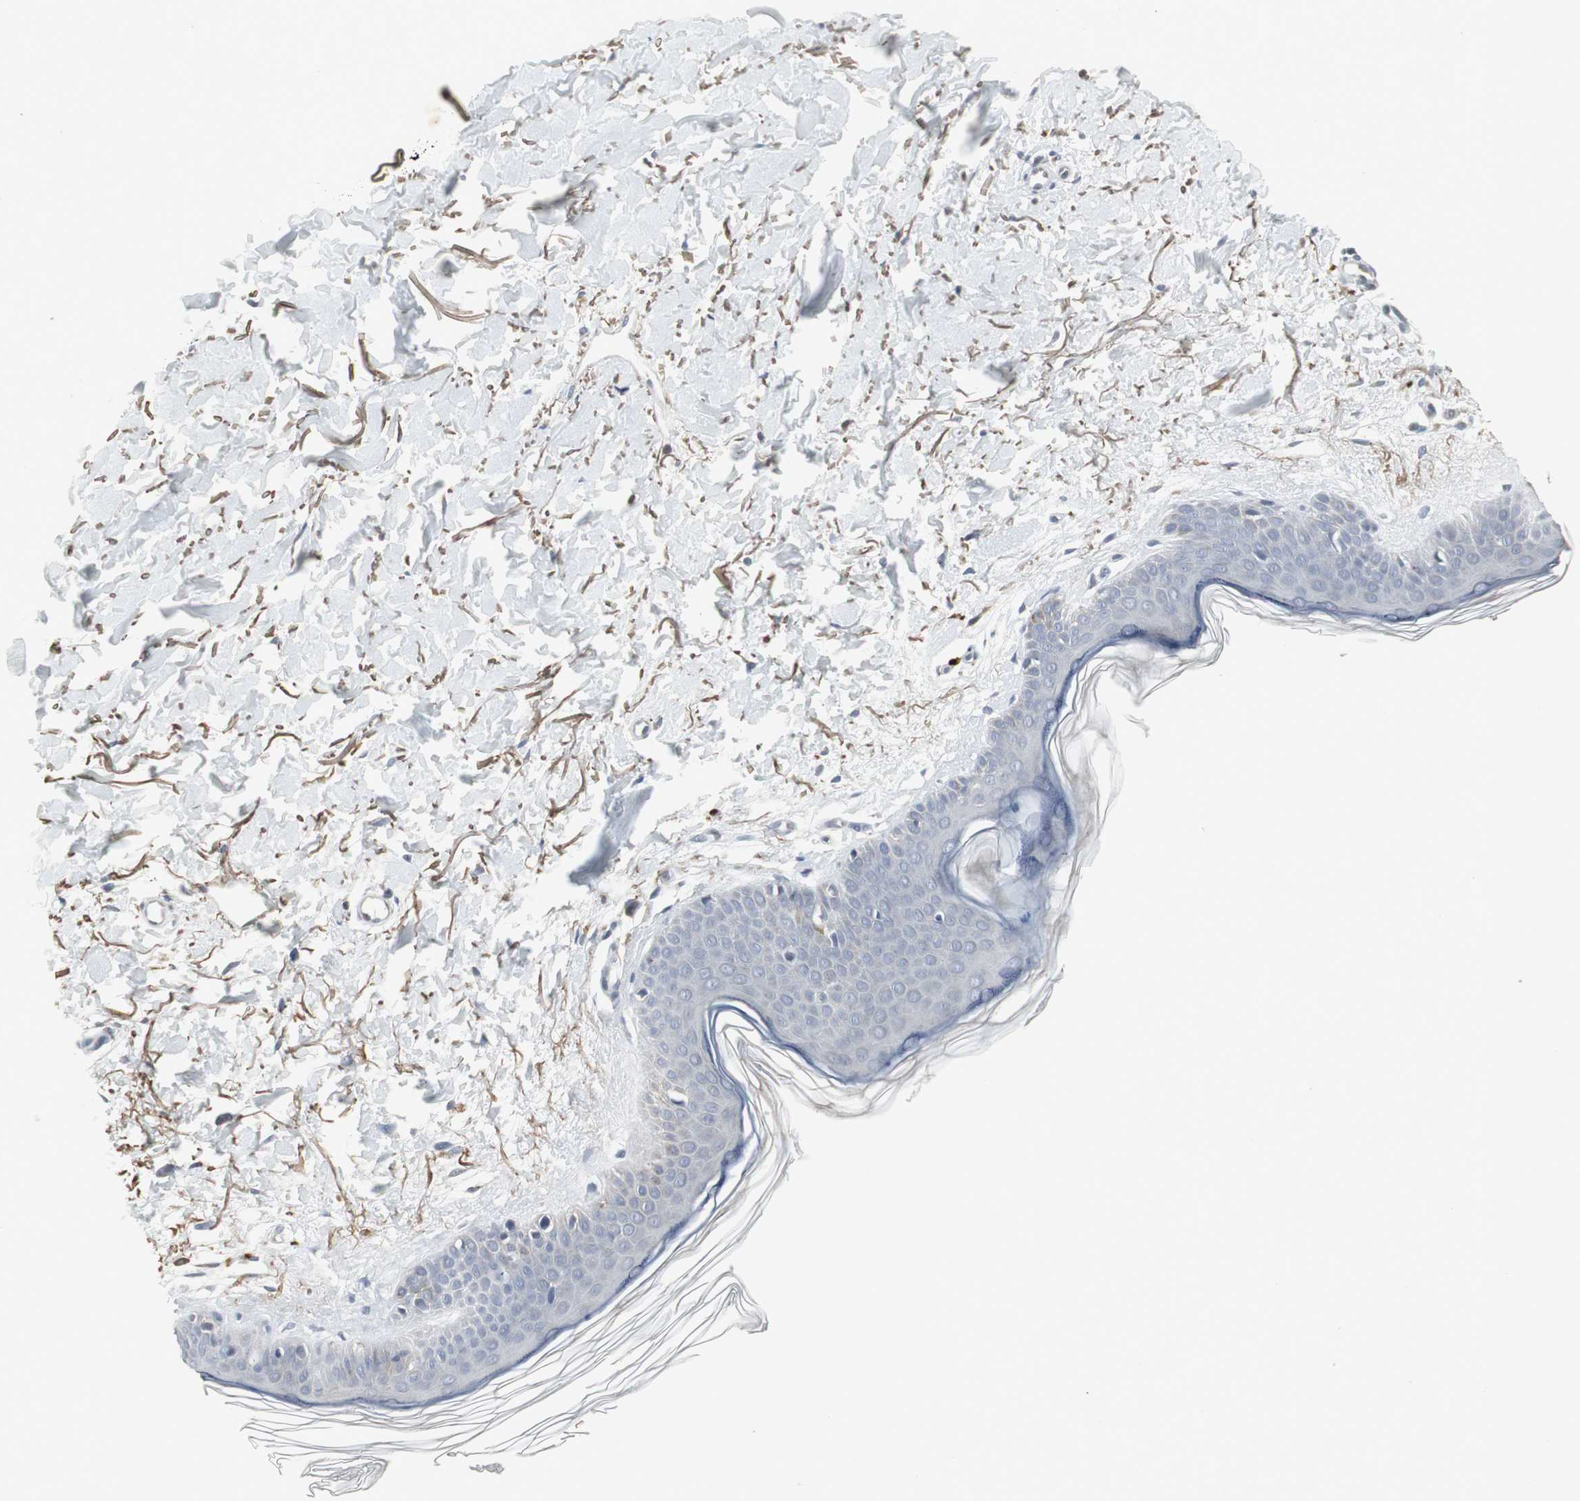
{"staining": {"intensity": "negative", "quantity": "none", "location": "none"}, "tissue": "skin", "cell_type": "Fibroblasts", "image_type": "normal", "snomed": [{"axis": "morphology", "description": "Normal tissue, NOS"}, {"axis": "topography", "description": "Skin"}], "caption": "The photomicrograph exhibits no significant expression in fibroblasts of skin.", "gene": "NLGN1", "patient": {"sex": "female", "age": 56}}